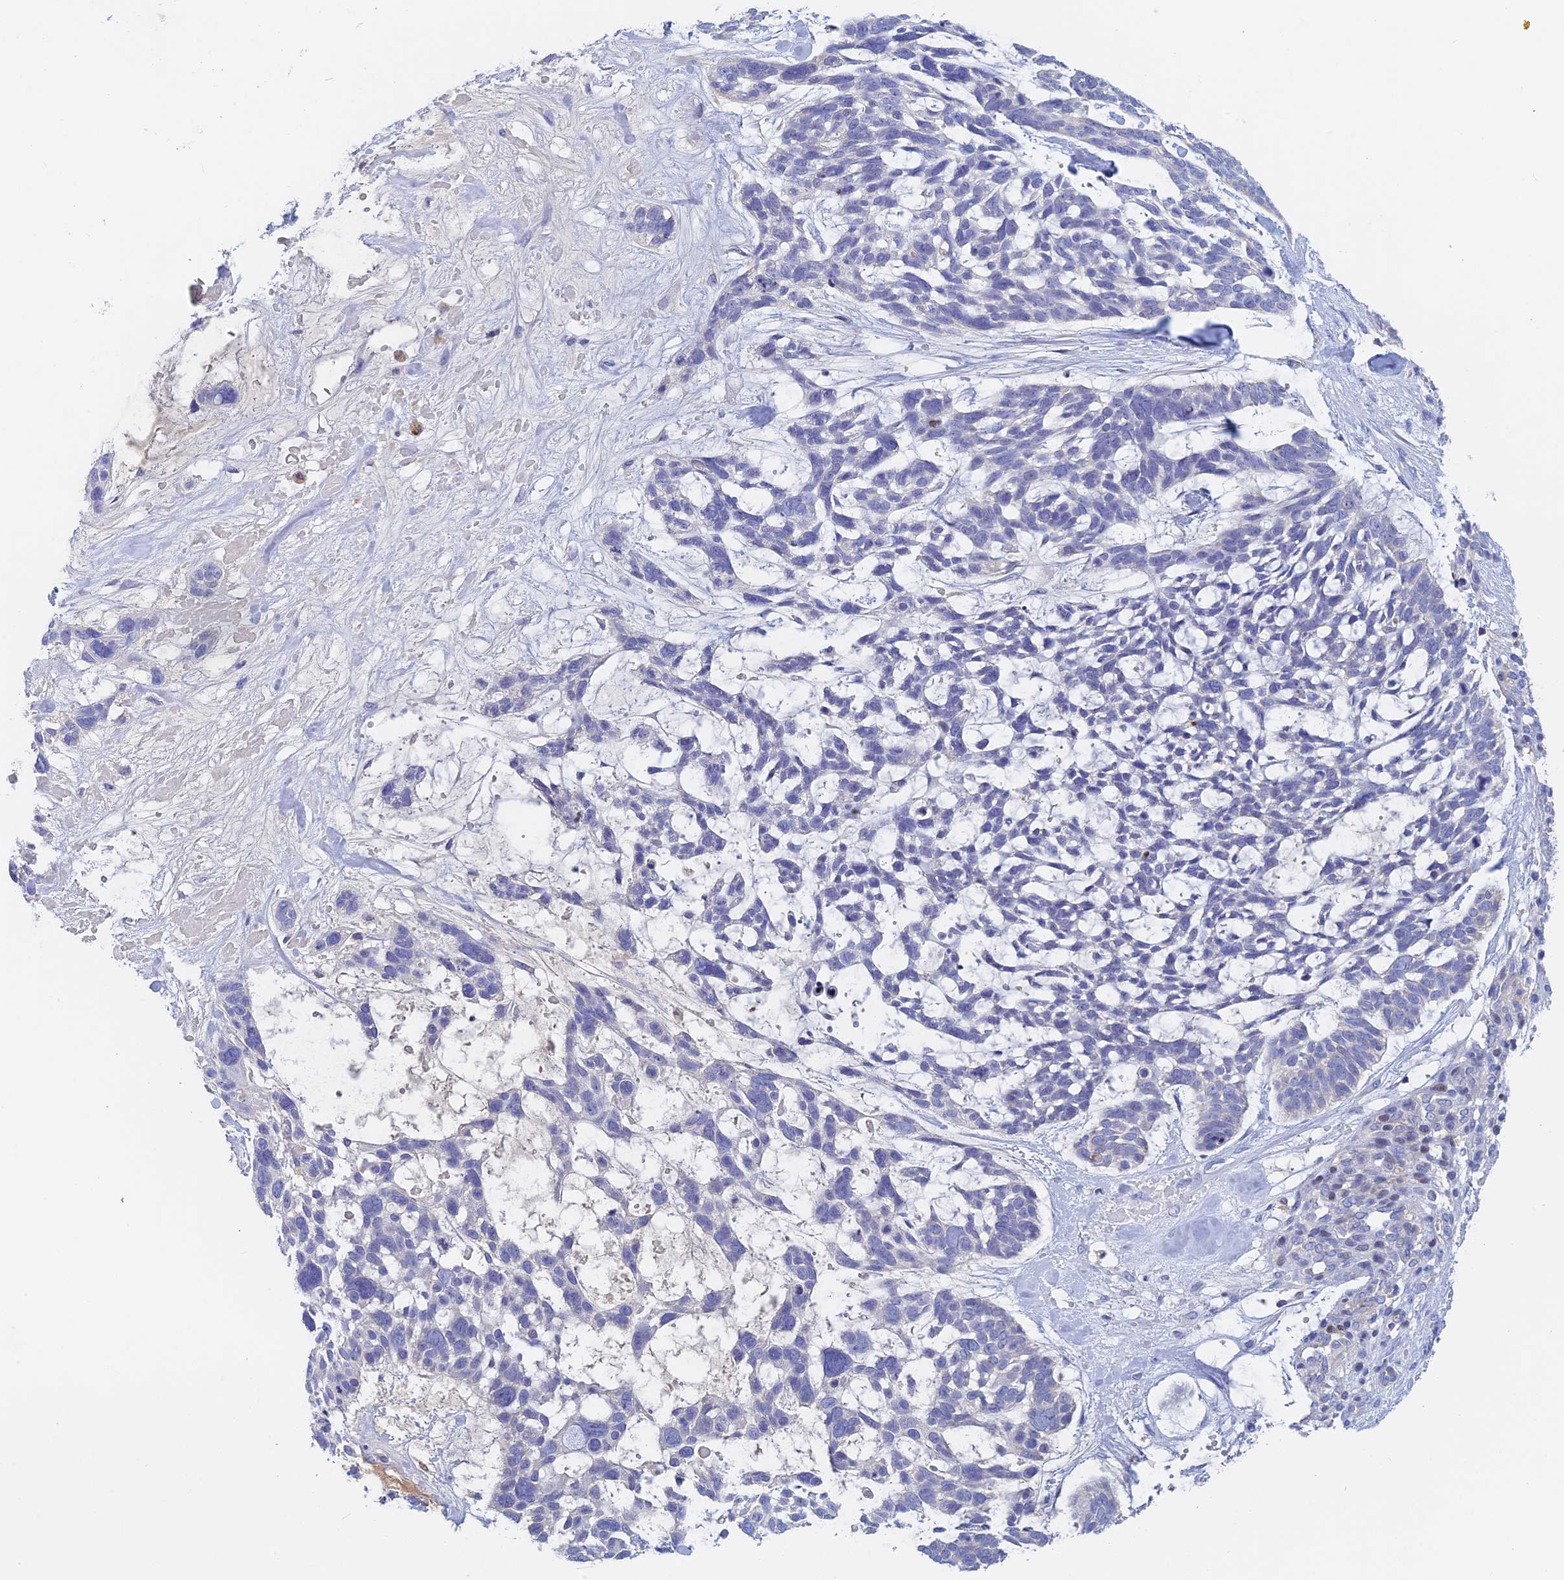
{"staining": {"intensity": "negative", "quantity": "none", "location": "none"}, "tissue": "skin cancer", "cell_type": "Tumor cells", "image_type": "cancer", "snomed": [{"axis": "morphology", "description": "Basal cell carcinoma"}, {"axis": "topography", "description": "Skin"}], "caption": "IHC histopathology image of neoplastic tissue: skin cancer stained with DAB (3,3'-diaminobenzidine) reveals no significant protein staining in tumor cells.", "gene": "ACP7", "patient": {"sex": "male", "age": 88}}